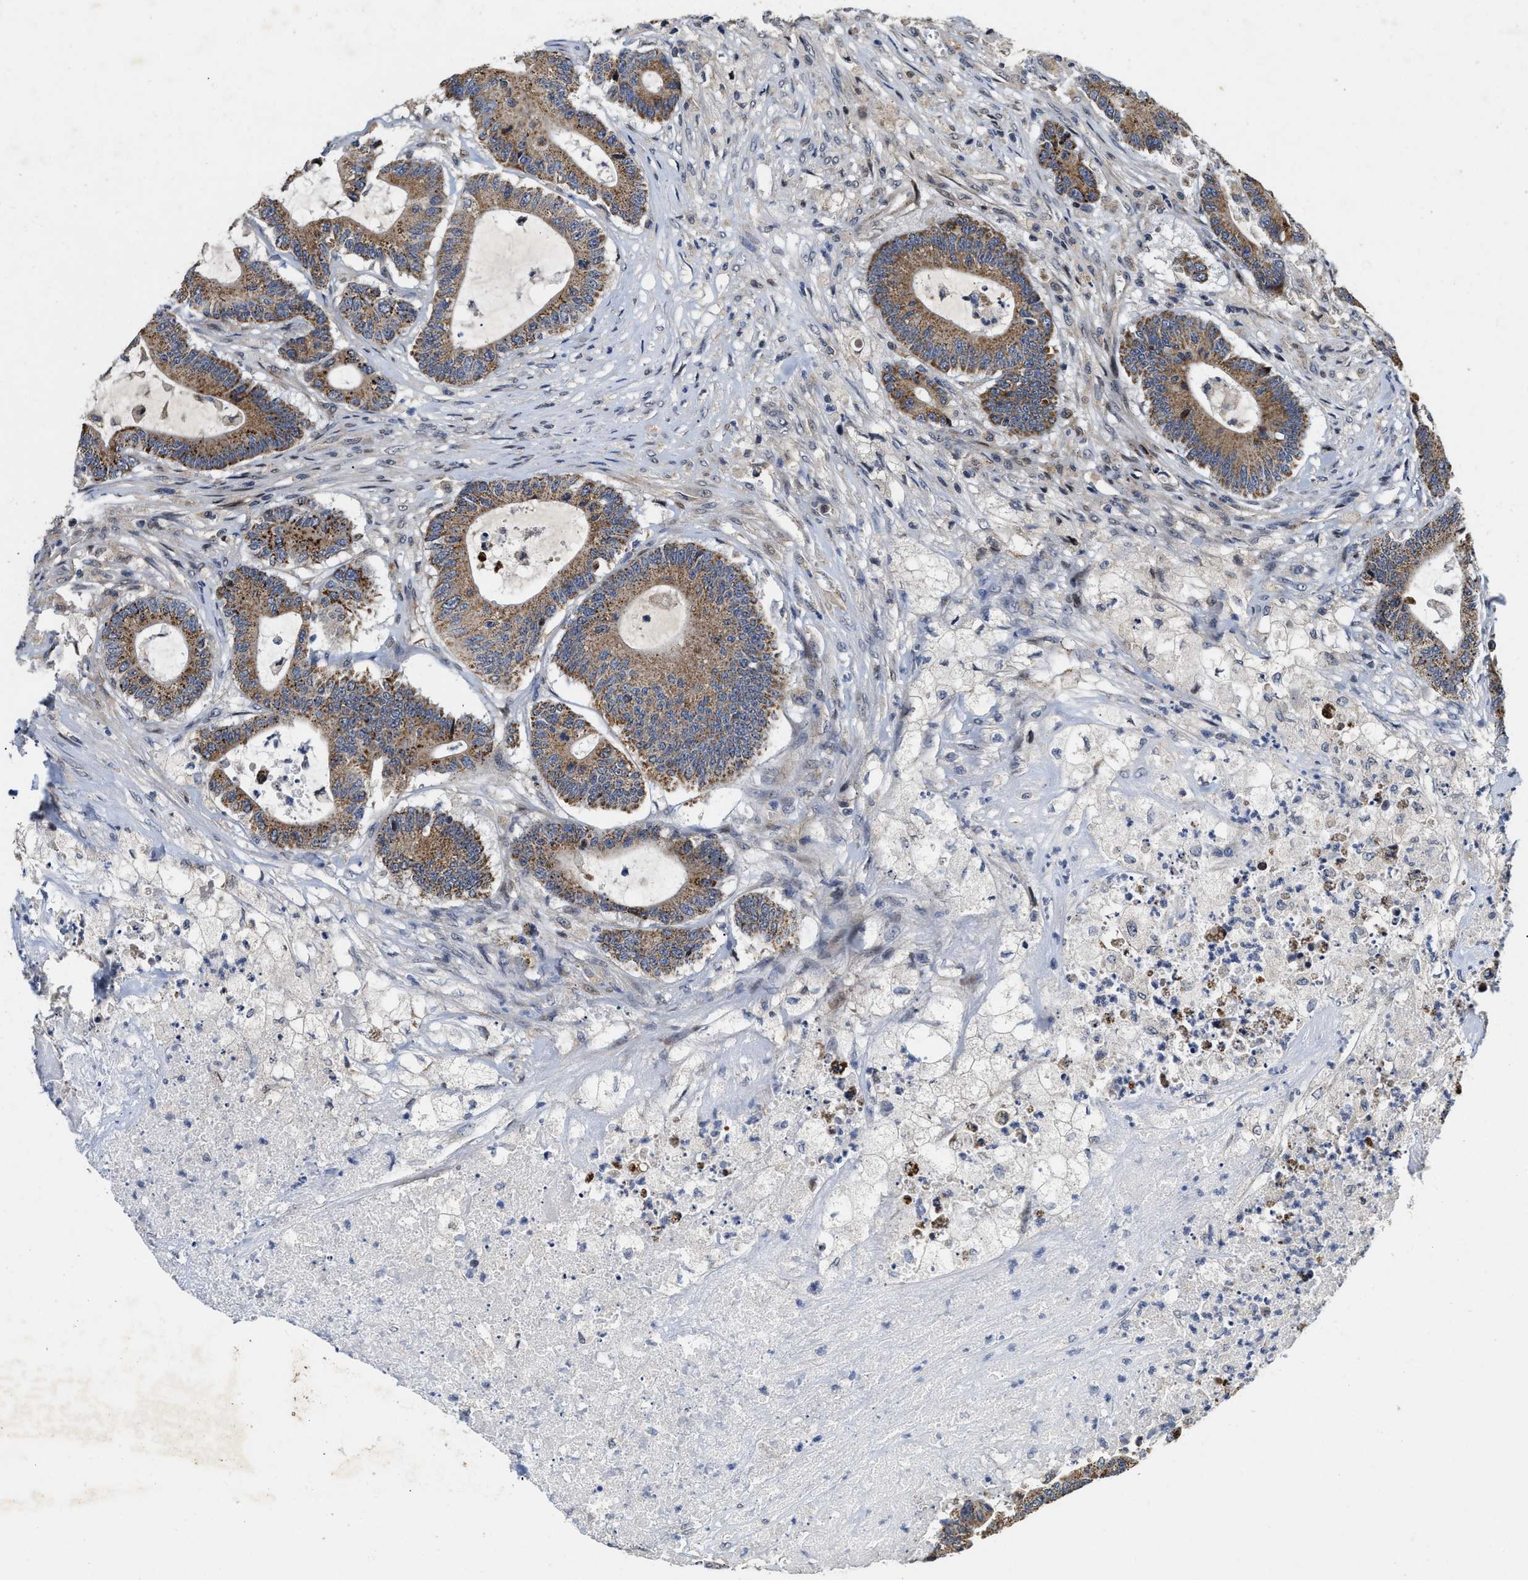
{"staining": {"intensity": "moderate", "quantity": ">75%", "location": "cytoplasmic/membranous"}, "tissue": "colorectal cancer", "cell_type": "Tumor cells", "image_type": "cancer", "snomed": [{"axis": "morphology", "description": "Adenocarcinoma, NOS"}, {"axis": "topography", "description": "Colon"}], "caption": "A brown stain highlights moderate cytoplasmic/membranous expression of a protein in human colorectal cancer (adenocarcinoma) tumor cells.", "gene": "SCYL2", "patient": {"sex": "female", "age": 84}}